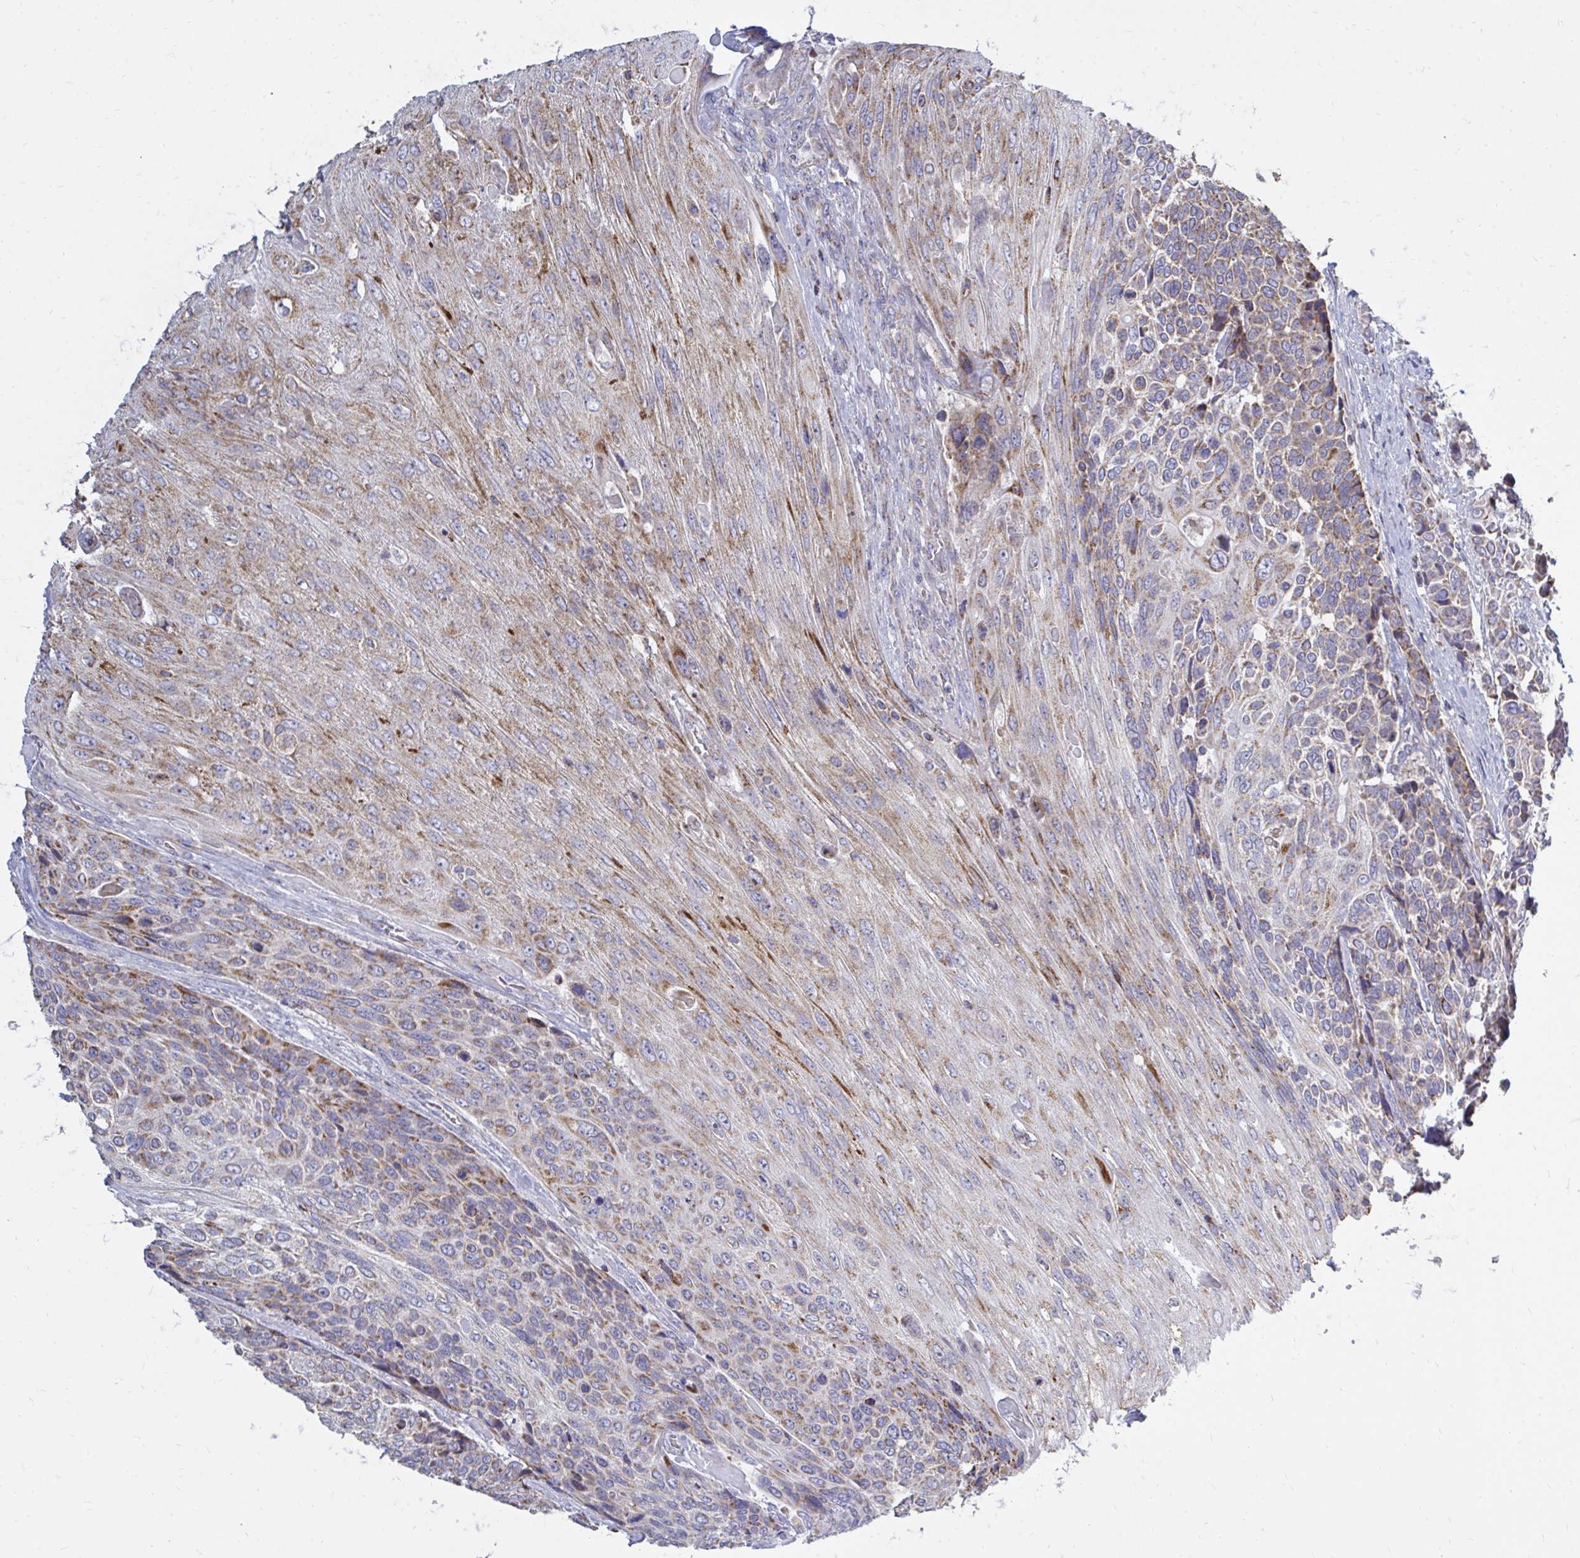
{"staining": {"intensity": "moderate", "quantity": "25%-75%", "location": "cytoplasmic/membranous"}, "tissue": "urothelial cancer", "cell_type": "Tumor cells", "image_type": "cancer", "snomed": [{"axis": "morphology", "description": "Urothelial carcinoma, High grade"}, {"axis": "topography", "description": "Urinary bladder"}], "caption": "Moderate cytoplasmic/membranous protein staining is seen in about 25%-75% of tumor cells in high-grade urothelial carcinoma.", "gene": "OR10R2", "patient": {"sex": "female", "age": 70}}